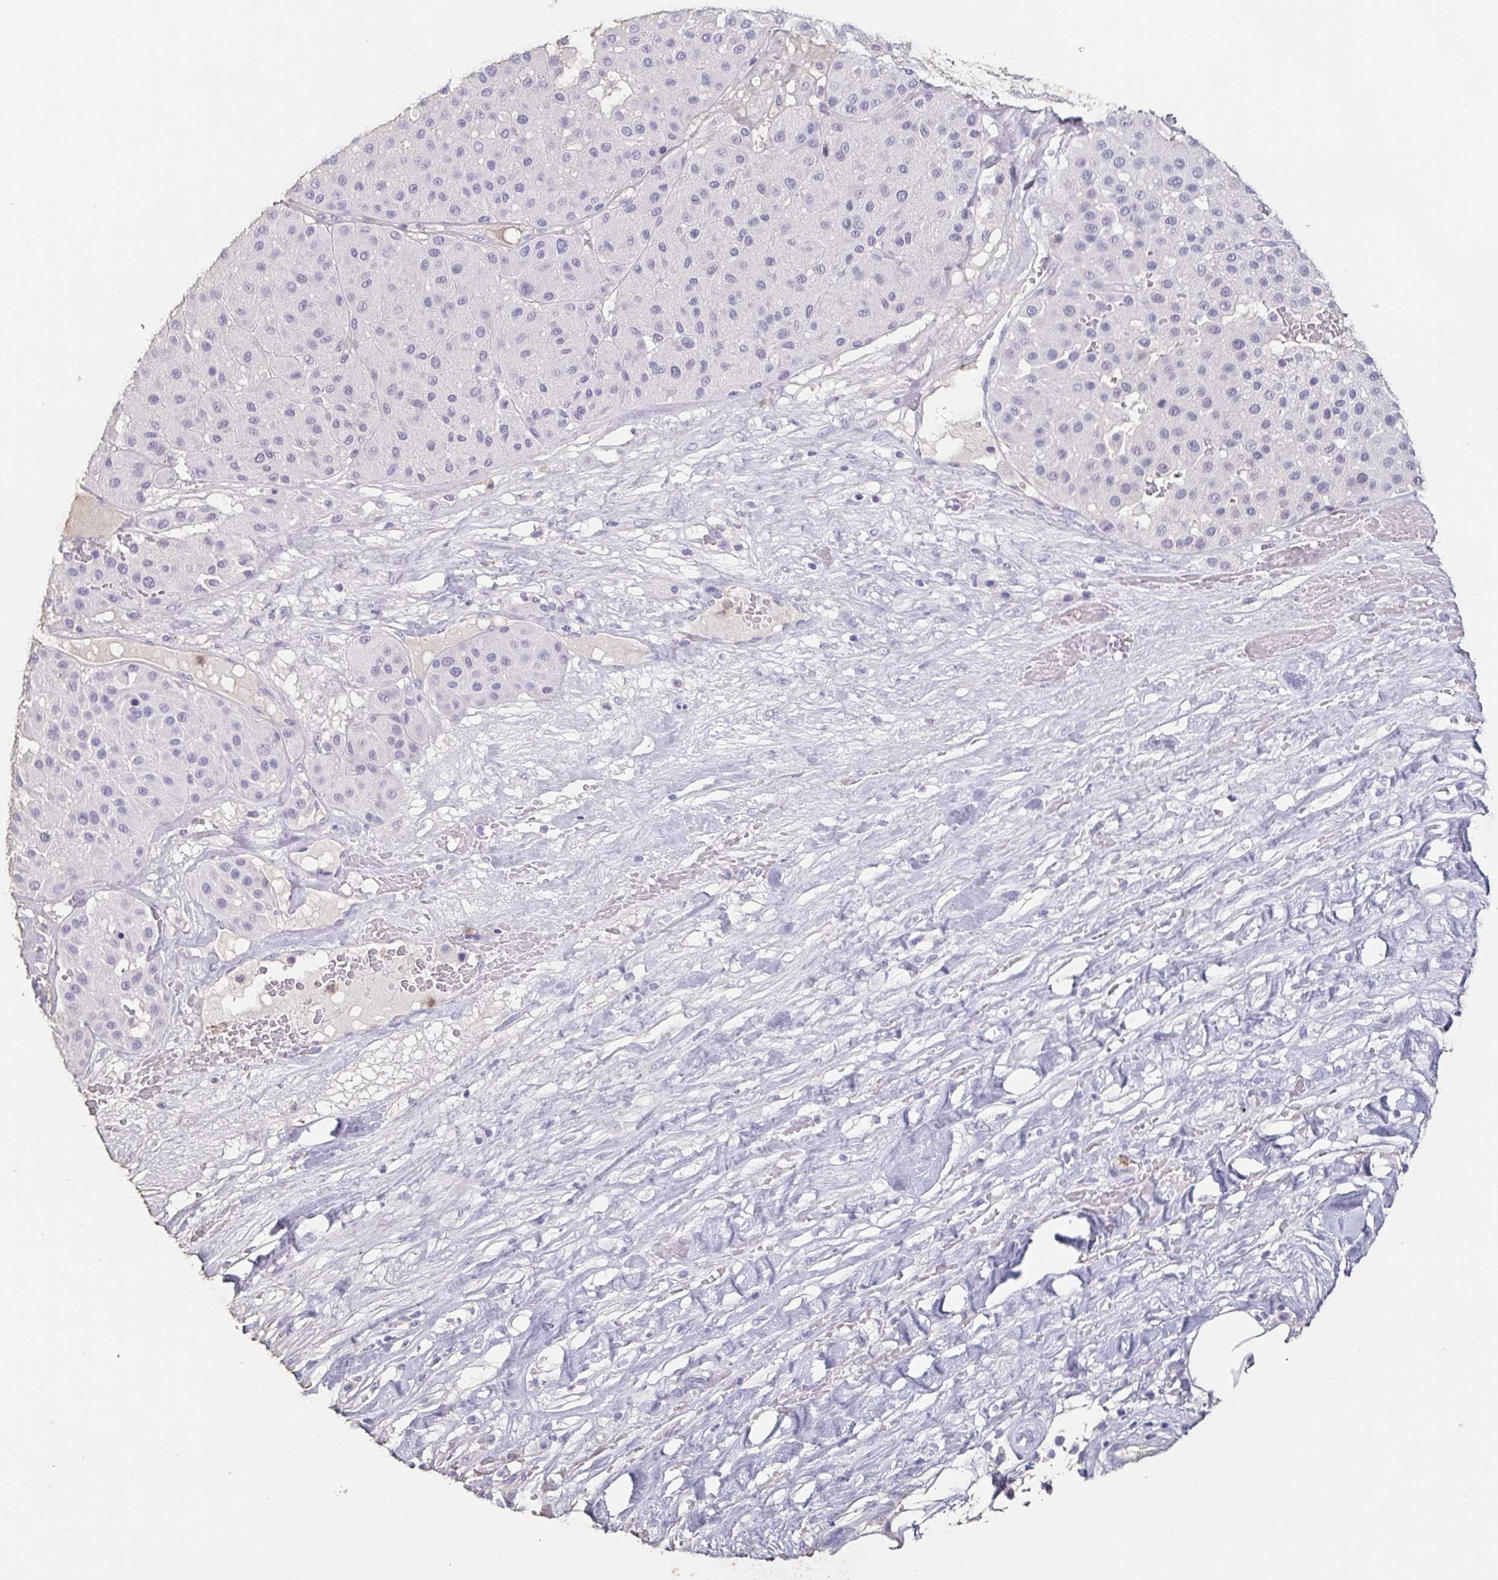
{"staining": {"intensity": "negative", "quantity": "none", "location": "none"}, "tissue": "melanoma", "cell_type": "Tumor cells", "image_type": "cancer", "snomed": [{"axis": "morphology", "description": "Malignant melanoma, Metastatic site"}, {"axis": "topography", "description": "Smooth muscle"}], "caption": "Tumor cells show no significant protein staining in malignant melanoma (metastatic site).", "gene": "BPIFA2", "patient": {"sex": "male", "age": 41}}